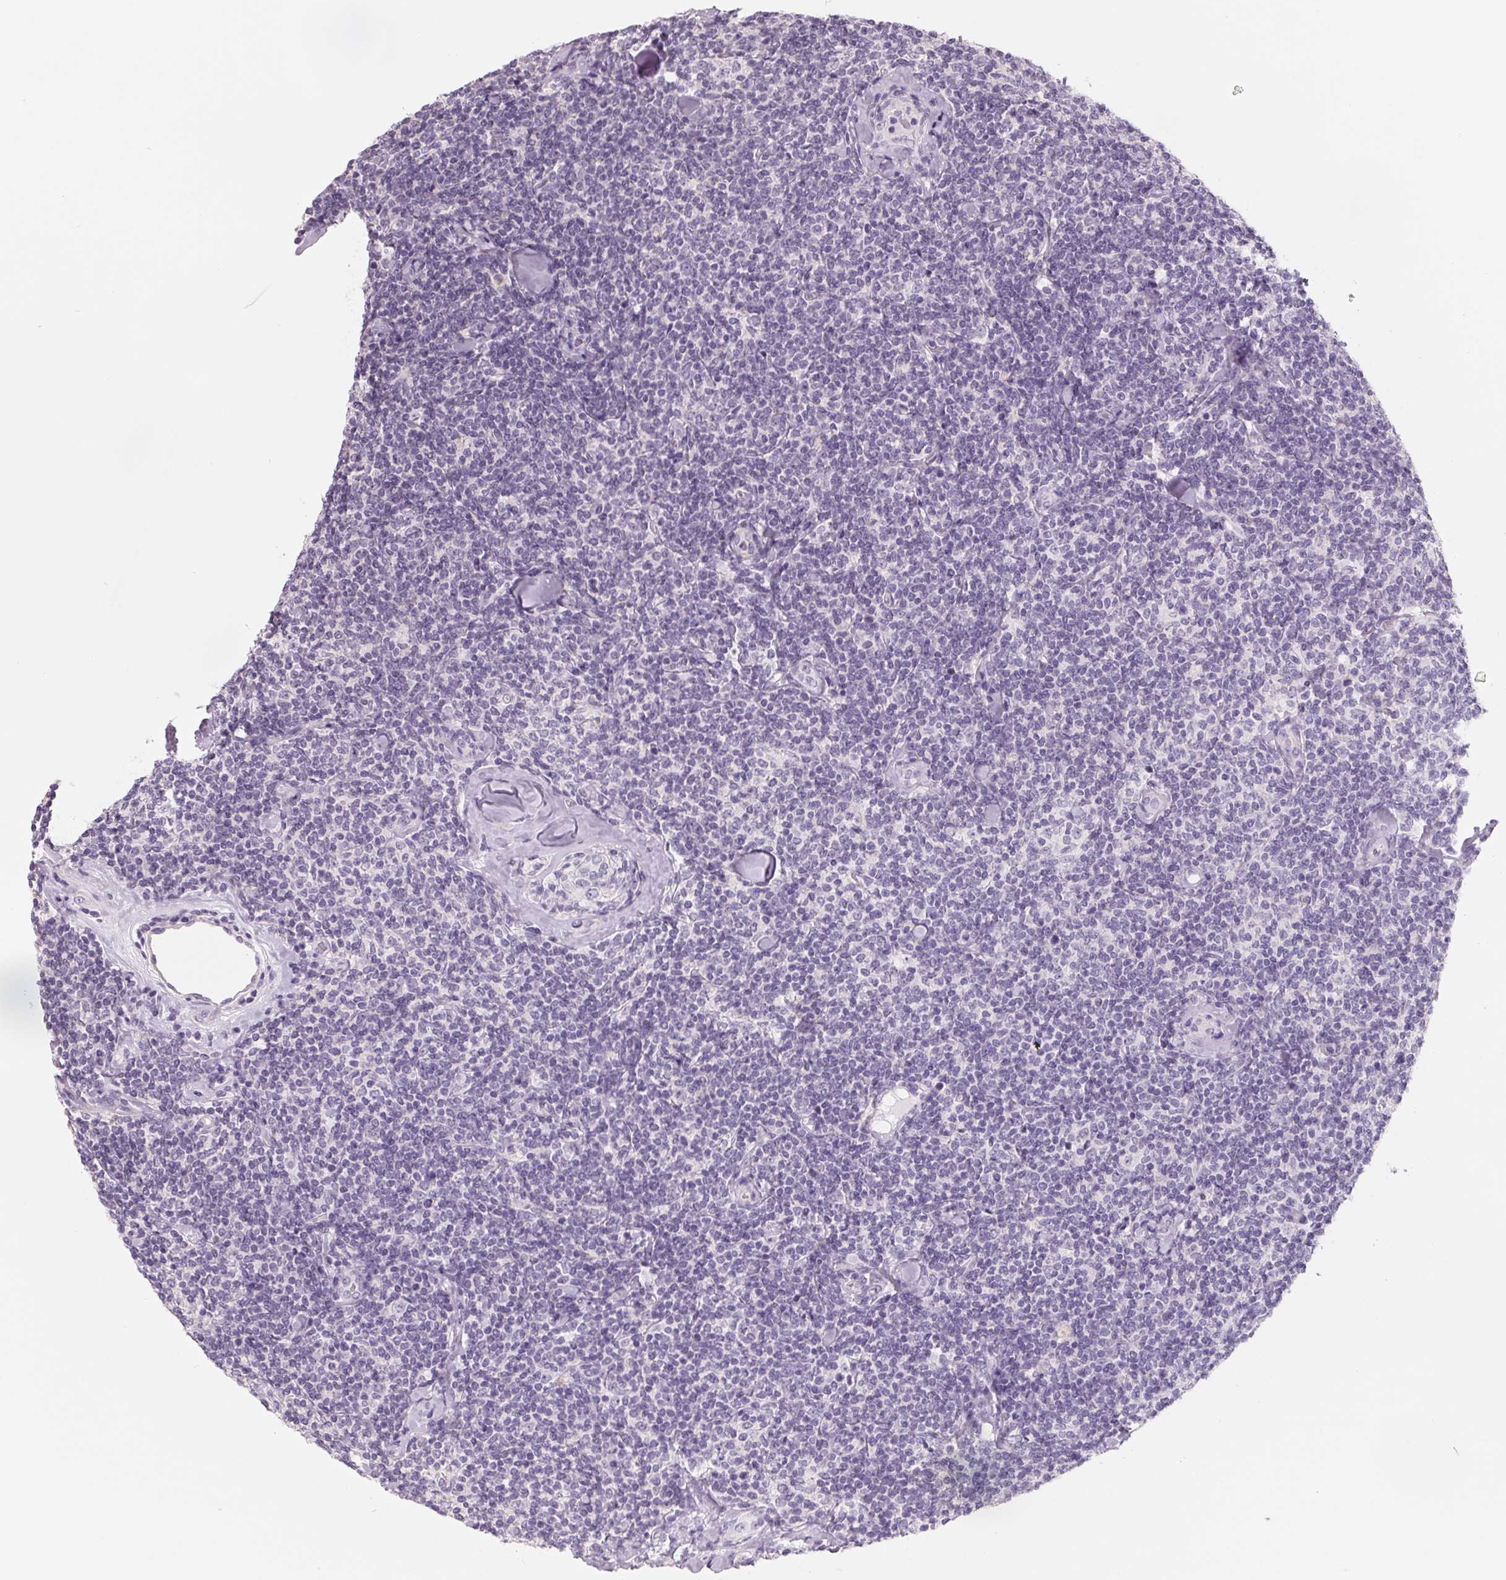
{"staining": {"intensity": "negative", "quantity": "none", "location": "none"}, "tissue": "lymphoma", "cell_type": "Tumor cells", "image_type": "cancer", "snomed": [{"axis": "morphology", "description": "Malignant lymphoma, non-Hodgkin's type, Low grade"}, {"axis": "topography", "description": "Lymph node"}], "caption": "This is a image of IHC staining of lymphoma, which shows no positivity in tumor cells.", "gene": "FTCD", "patient": {"sex": "female", "age": 56}}